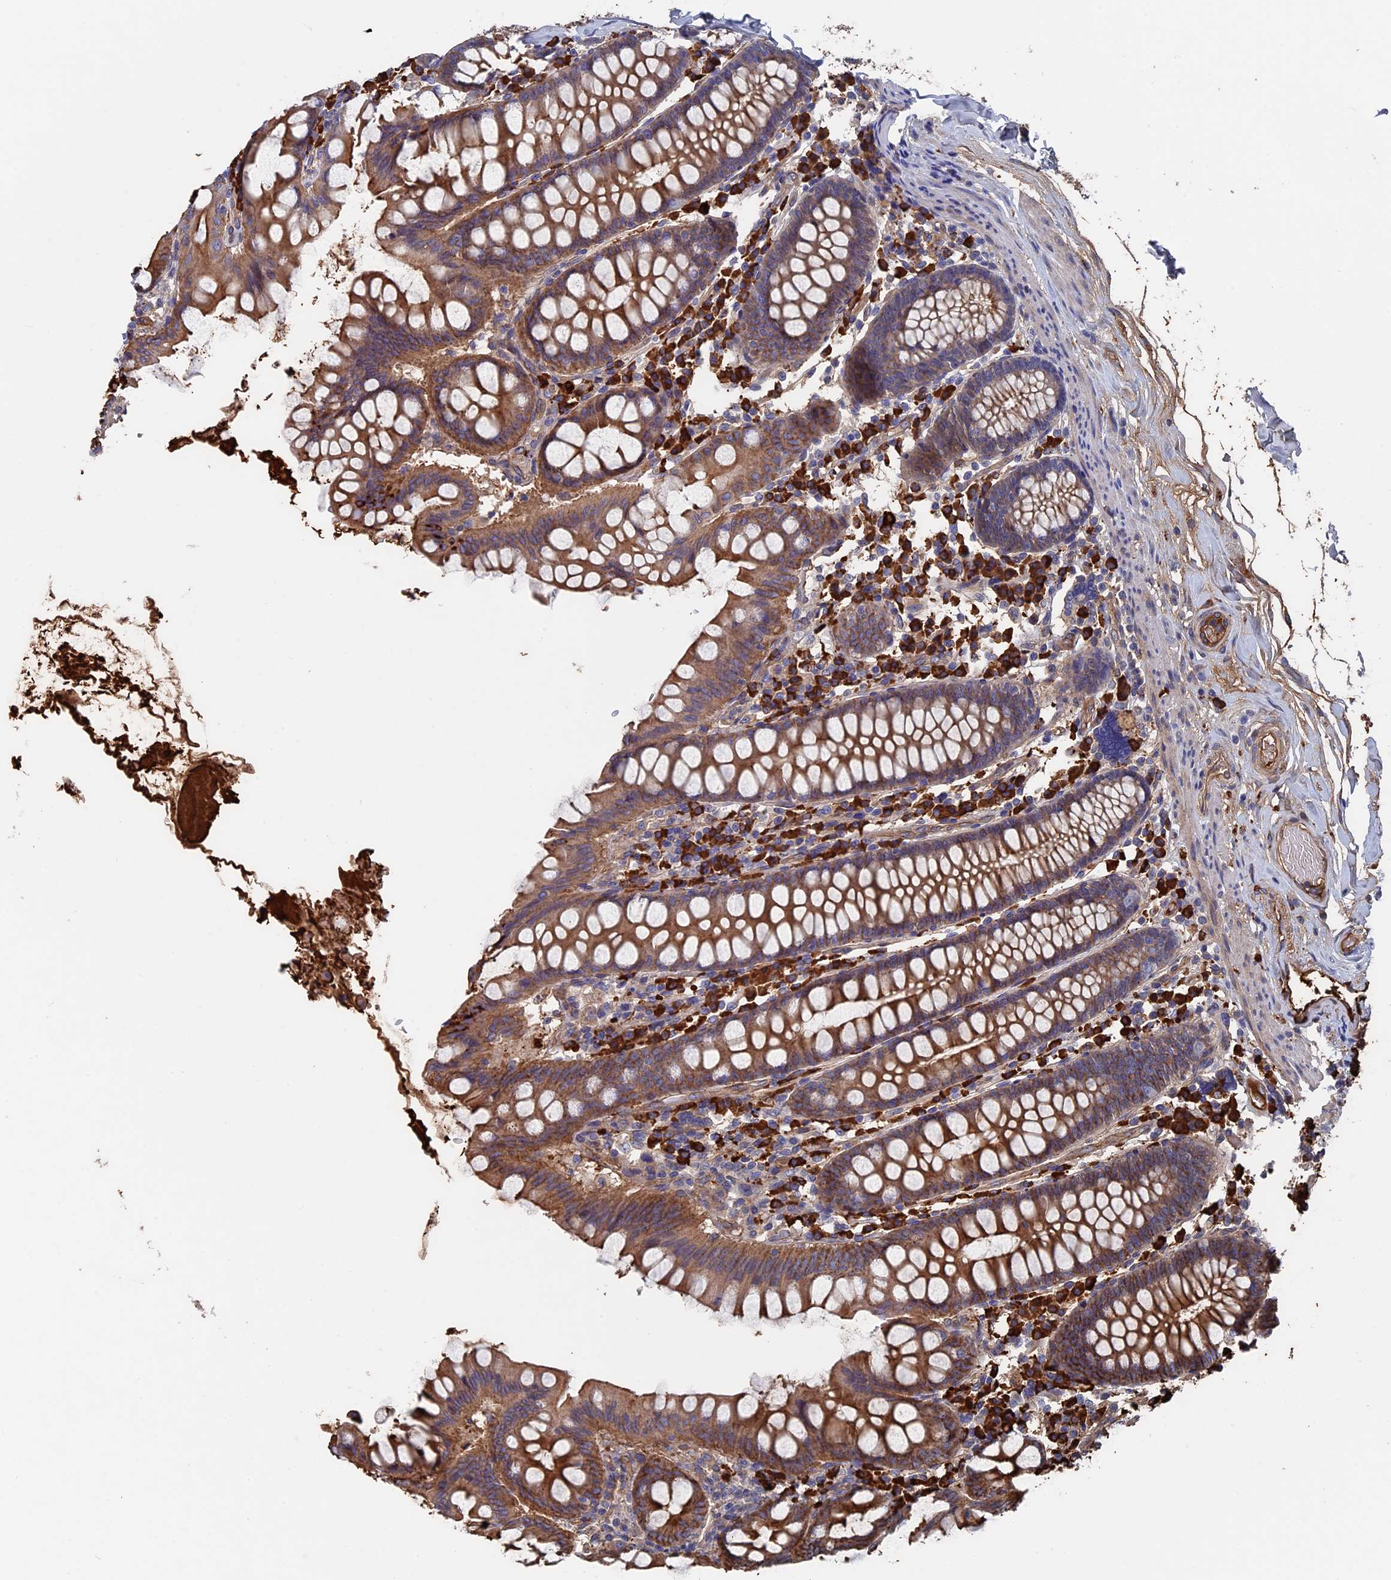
{"staining": {"intensity": "moderate", "quantity": ">75%", "location": "cytoplasmic/membranous"}, "tissue": "colon", "cell_type": "Endothelial cells", "image_type": "normal", "snomed": [{"axis": "morphology", "description": "Normal tissue, NOS"}, {"axis": "topography", "description": "Colon"}], "caption": "IHC (DAB) staining of unremarkable human colon displays moderate cytoplasmic/membranous protein positivity in about >75% of endothelial cells.", "gene": "RPUSD1", "patient": {"sex": "female", "age": 79}}